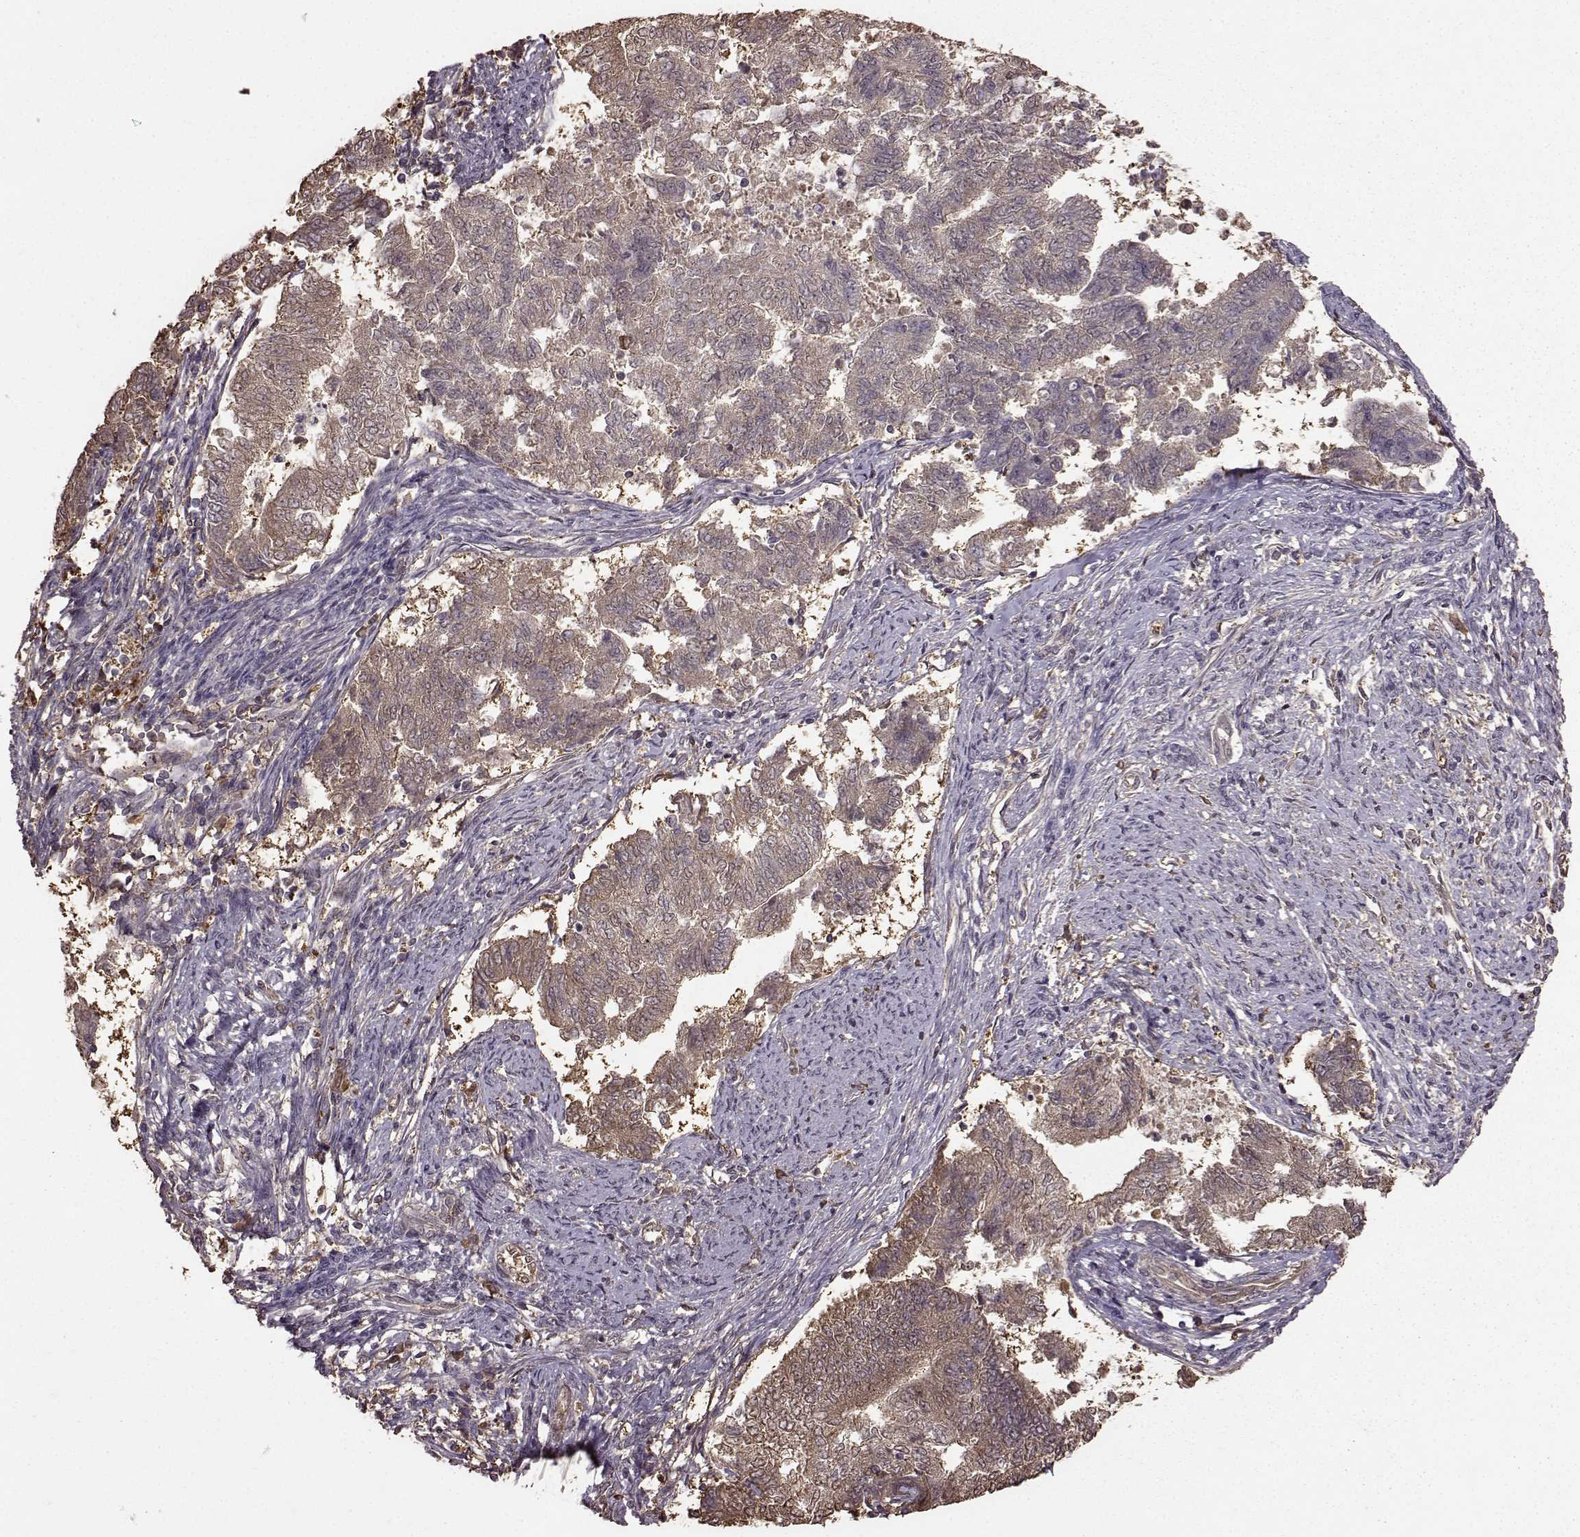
{"staining": {"intensity": "moderate", "quantity": "<25%", "location": "cytoplasmic/membranous"}, "tissue": "endometrial cancer", "cell_type": "Tumor cells", "image_type": "cancer", "snomed": [{"axis": "morphology", "description": "Adenocarcinoma, NOS"}, {"axis": "topography", "description": "Endometrium"}], "caption": "A micrograph showing moderate cytoplasmic/membranous staining in about <25% of tumor cells in endometrial adenocarcinoma, as visualized by brown immunohistochemical staining.", "gene": "NME1-NME2", "patient": {"sex": "female", "age": 65}}